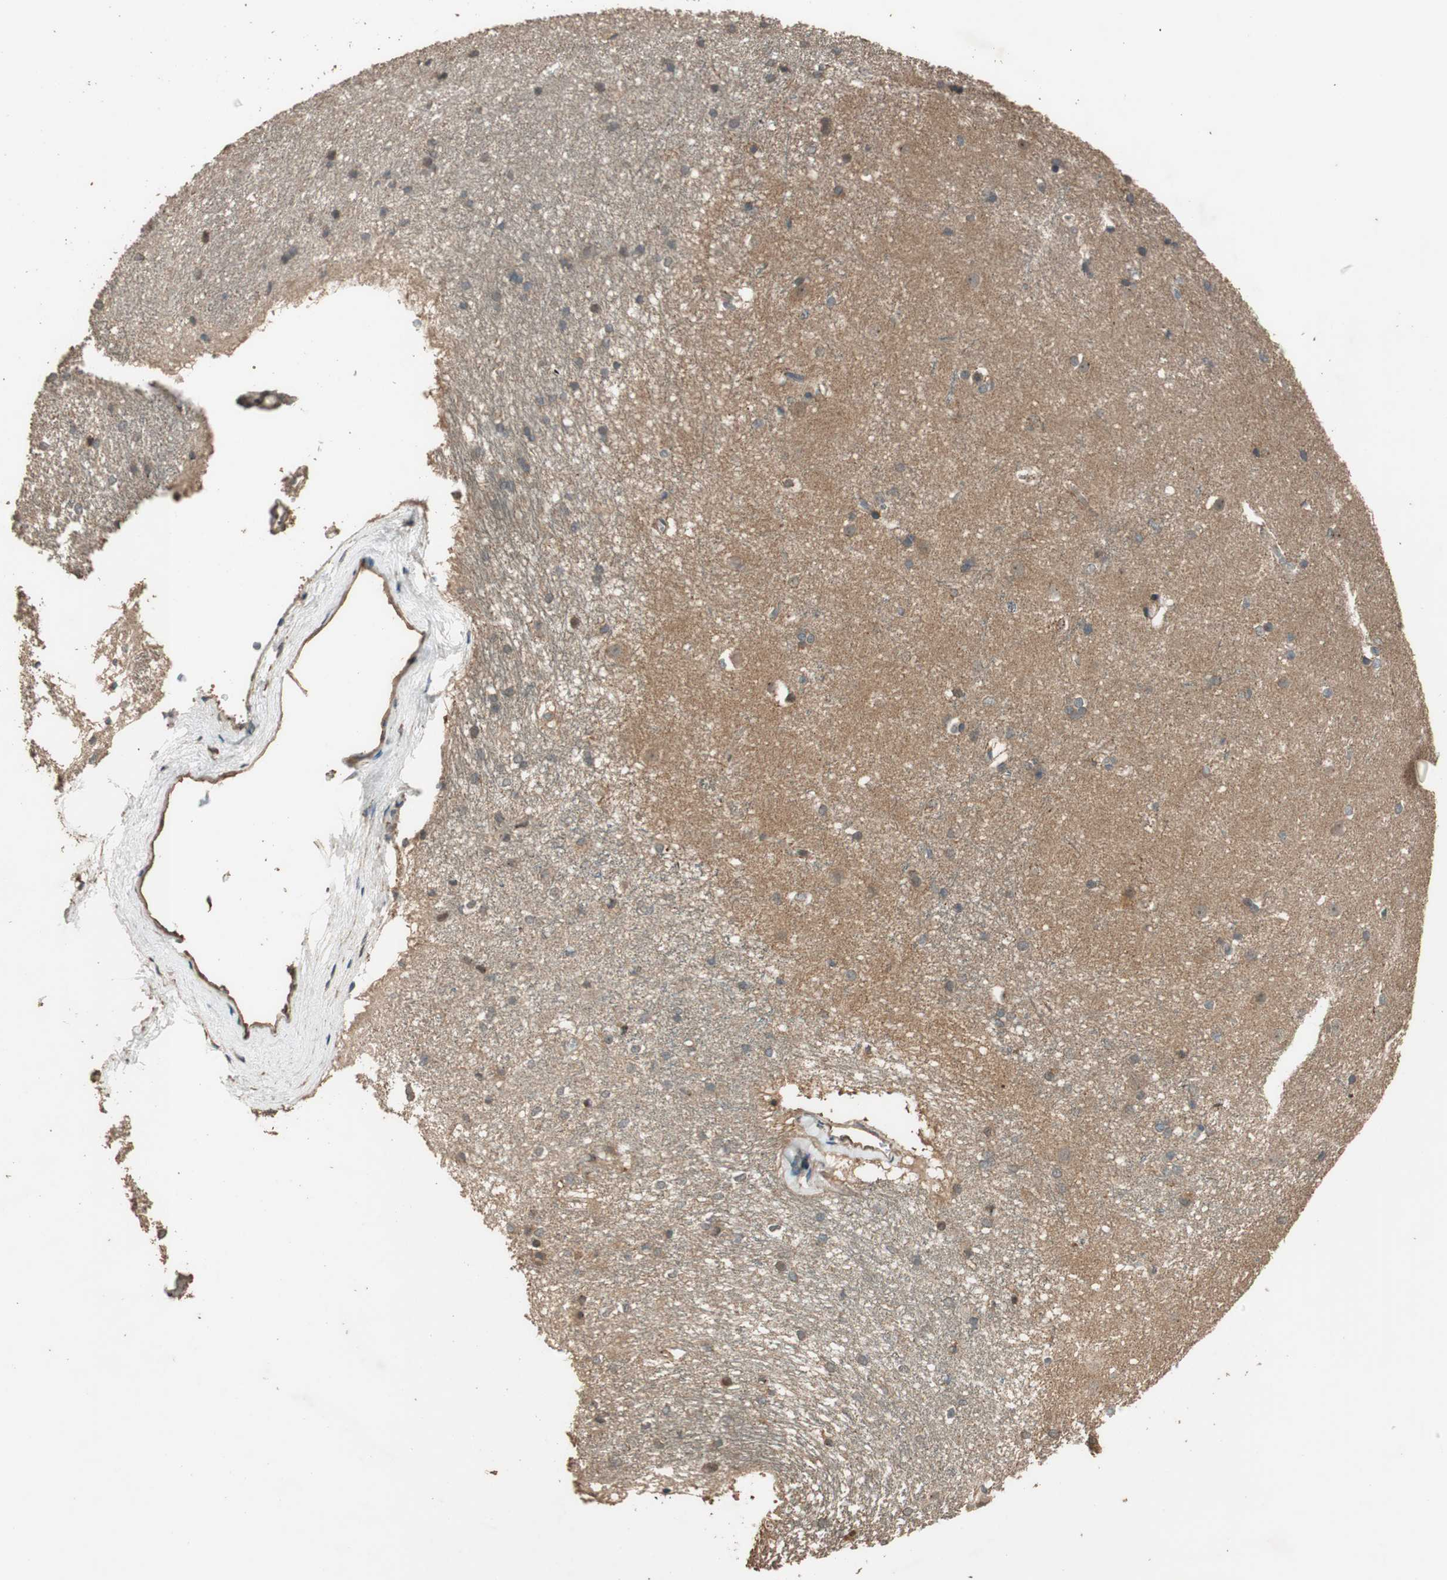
{"staining": {"intensity": "moderate", "quantity": "<25%", "location": "cytoplasmic/membranous,nuclear"}, "tissue": "caudate", "cell_type": "Glial cells", "image_type": "normal", "snomed": [{"axis": "morphology", "description": "Normal tissue, NOS"}, {"axis": "topography", "description": "Lateral ventricle wall"}], "caption": "Protein staining of unremarkable caudate exhibits moderate cytoplasmic/membranous,nuclear expression in about <25% of glial cells. The protein of interest is stained brown, and the nuclei are stained in blue (DAB IHC with brightfield microscopy, high magnification).", "gene": "MST1R", "patient": {"sex": "female", "age": 19}}